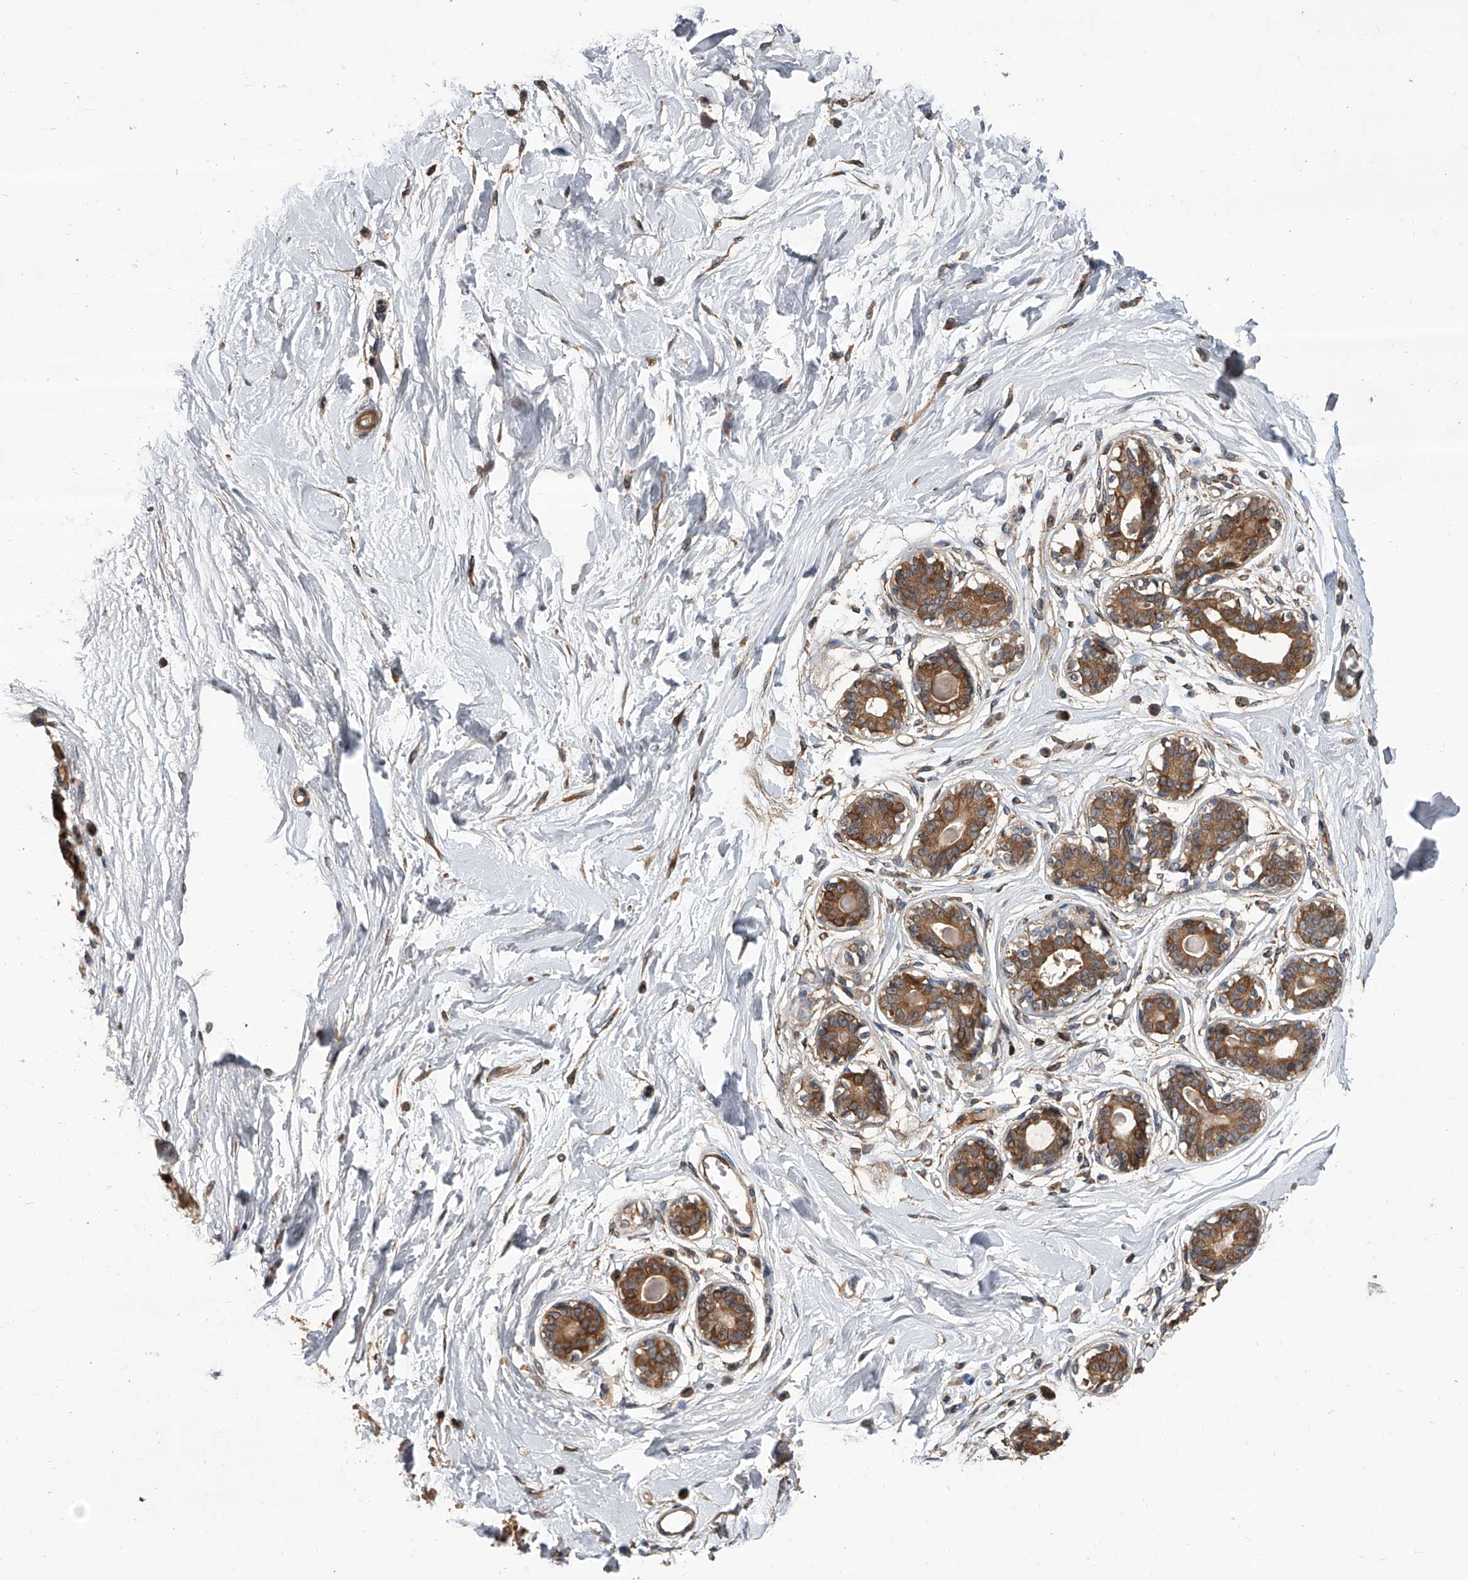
{"staining": {"intensity": "negative", "quantity": "none", "location": "none"}, "tissue": "breast", "cell_type": "Adipocytes", "image_type": "normal", "snomed": [{"axis": "morphology", "description": "Normal tissue, NOS"}, {"axis": "topography", "description": "Breast"}], "caption": "Benign breast was stained to show a protein in brown. There is no significant staining in adipocytes.", "gene": "USP47", "patient": {"sex": "female", "age": 45}}